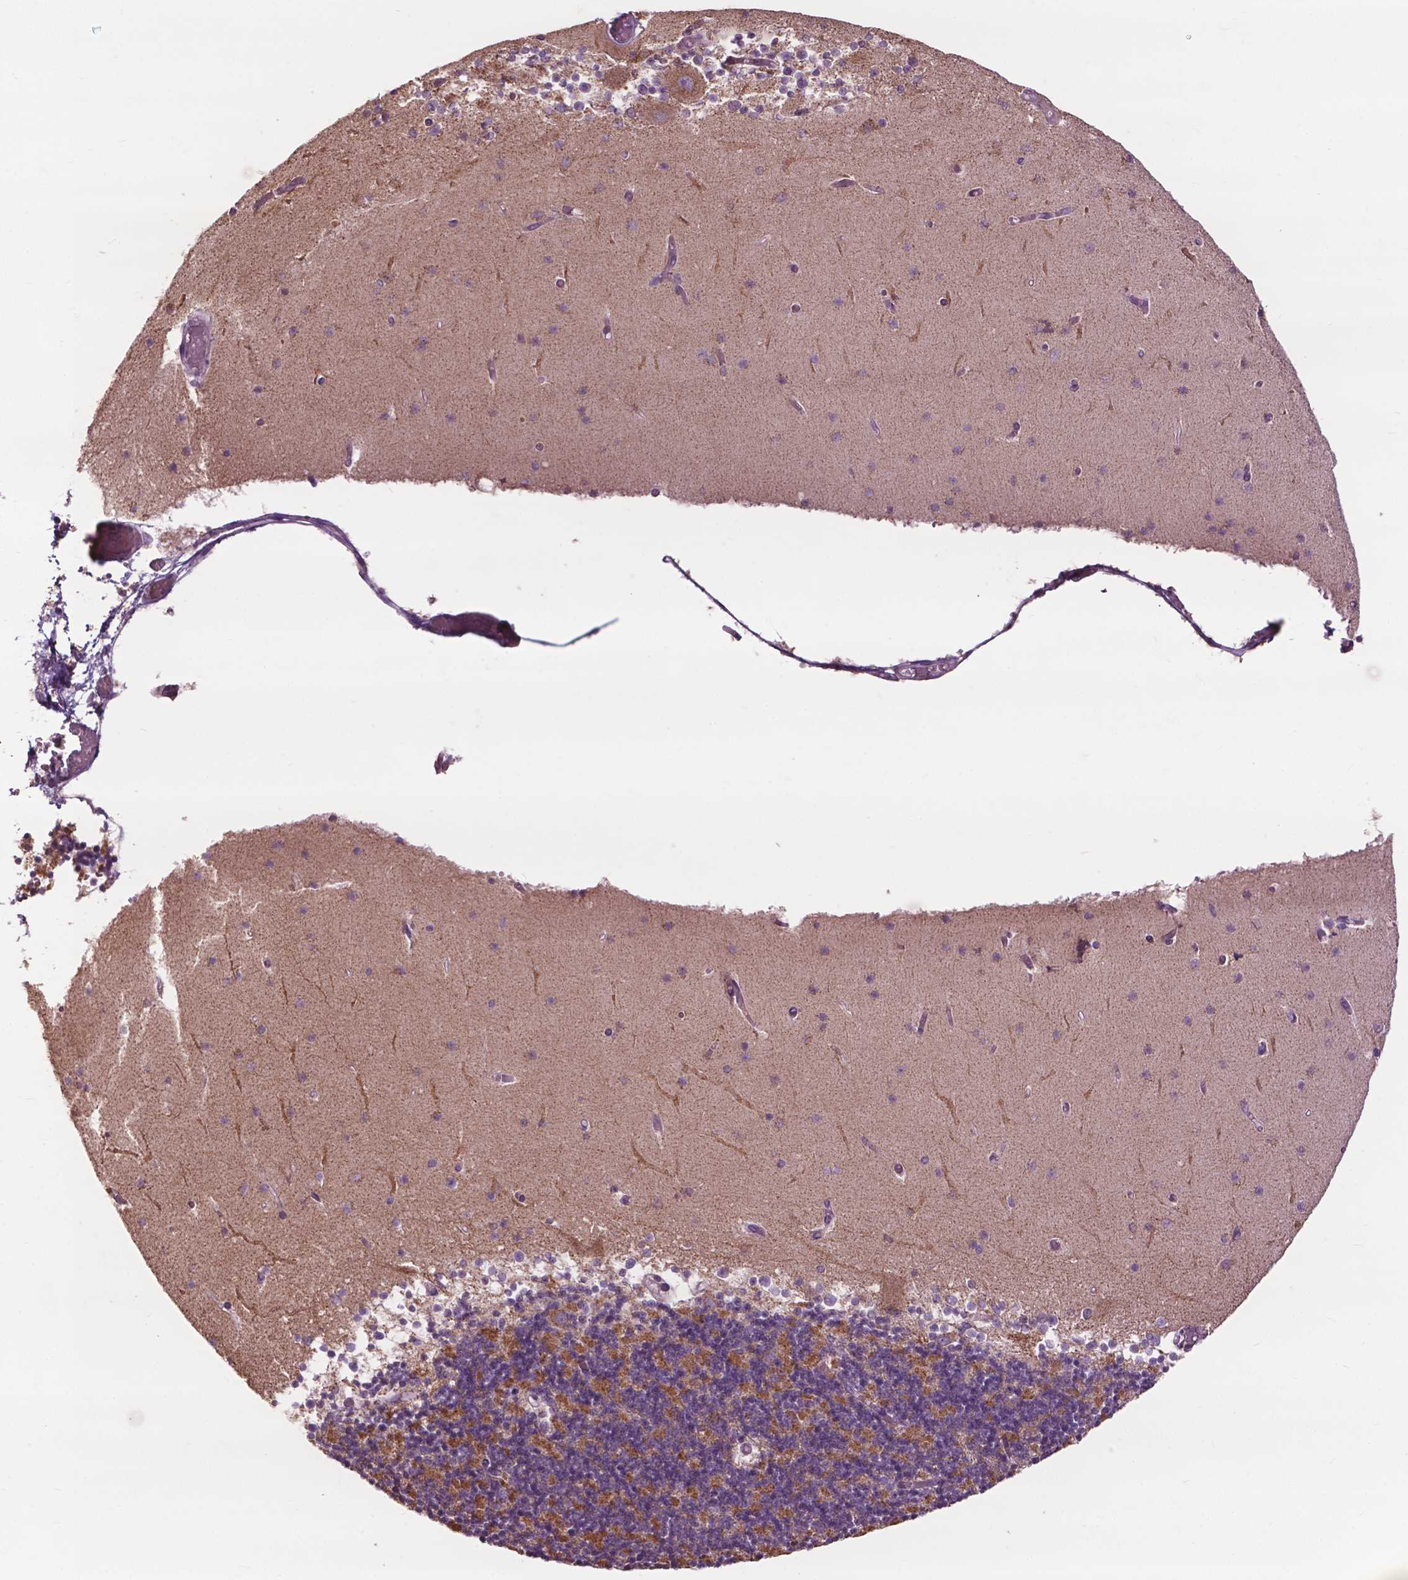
{"staining": {"intensity": "moderate", "quantity": "25%-75%", "location": "cytoplasmic/membranous"}, "tissue": "cerebellum", "cell_type": "Cells in granular layer", "image_type": "normal", "snomed": [{"axis": "morphology", "description": "Normal tissue, NOS"}, {"axis": "topography", "description": "Cerebellum"}], "caption": "An image of cerebellum stained for a protein shows moderate cytoplasmic/membranous brown staining in cells in granular layer. The protein of interest is stained brown, and the nuclei are stained in blue (DAB IHC with brightfield microscopy, high magnification).", "gene": "NDUFS1", "patient": {"sex": "female", "age": 28}}